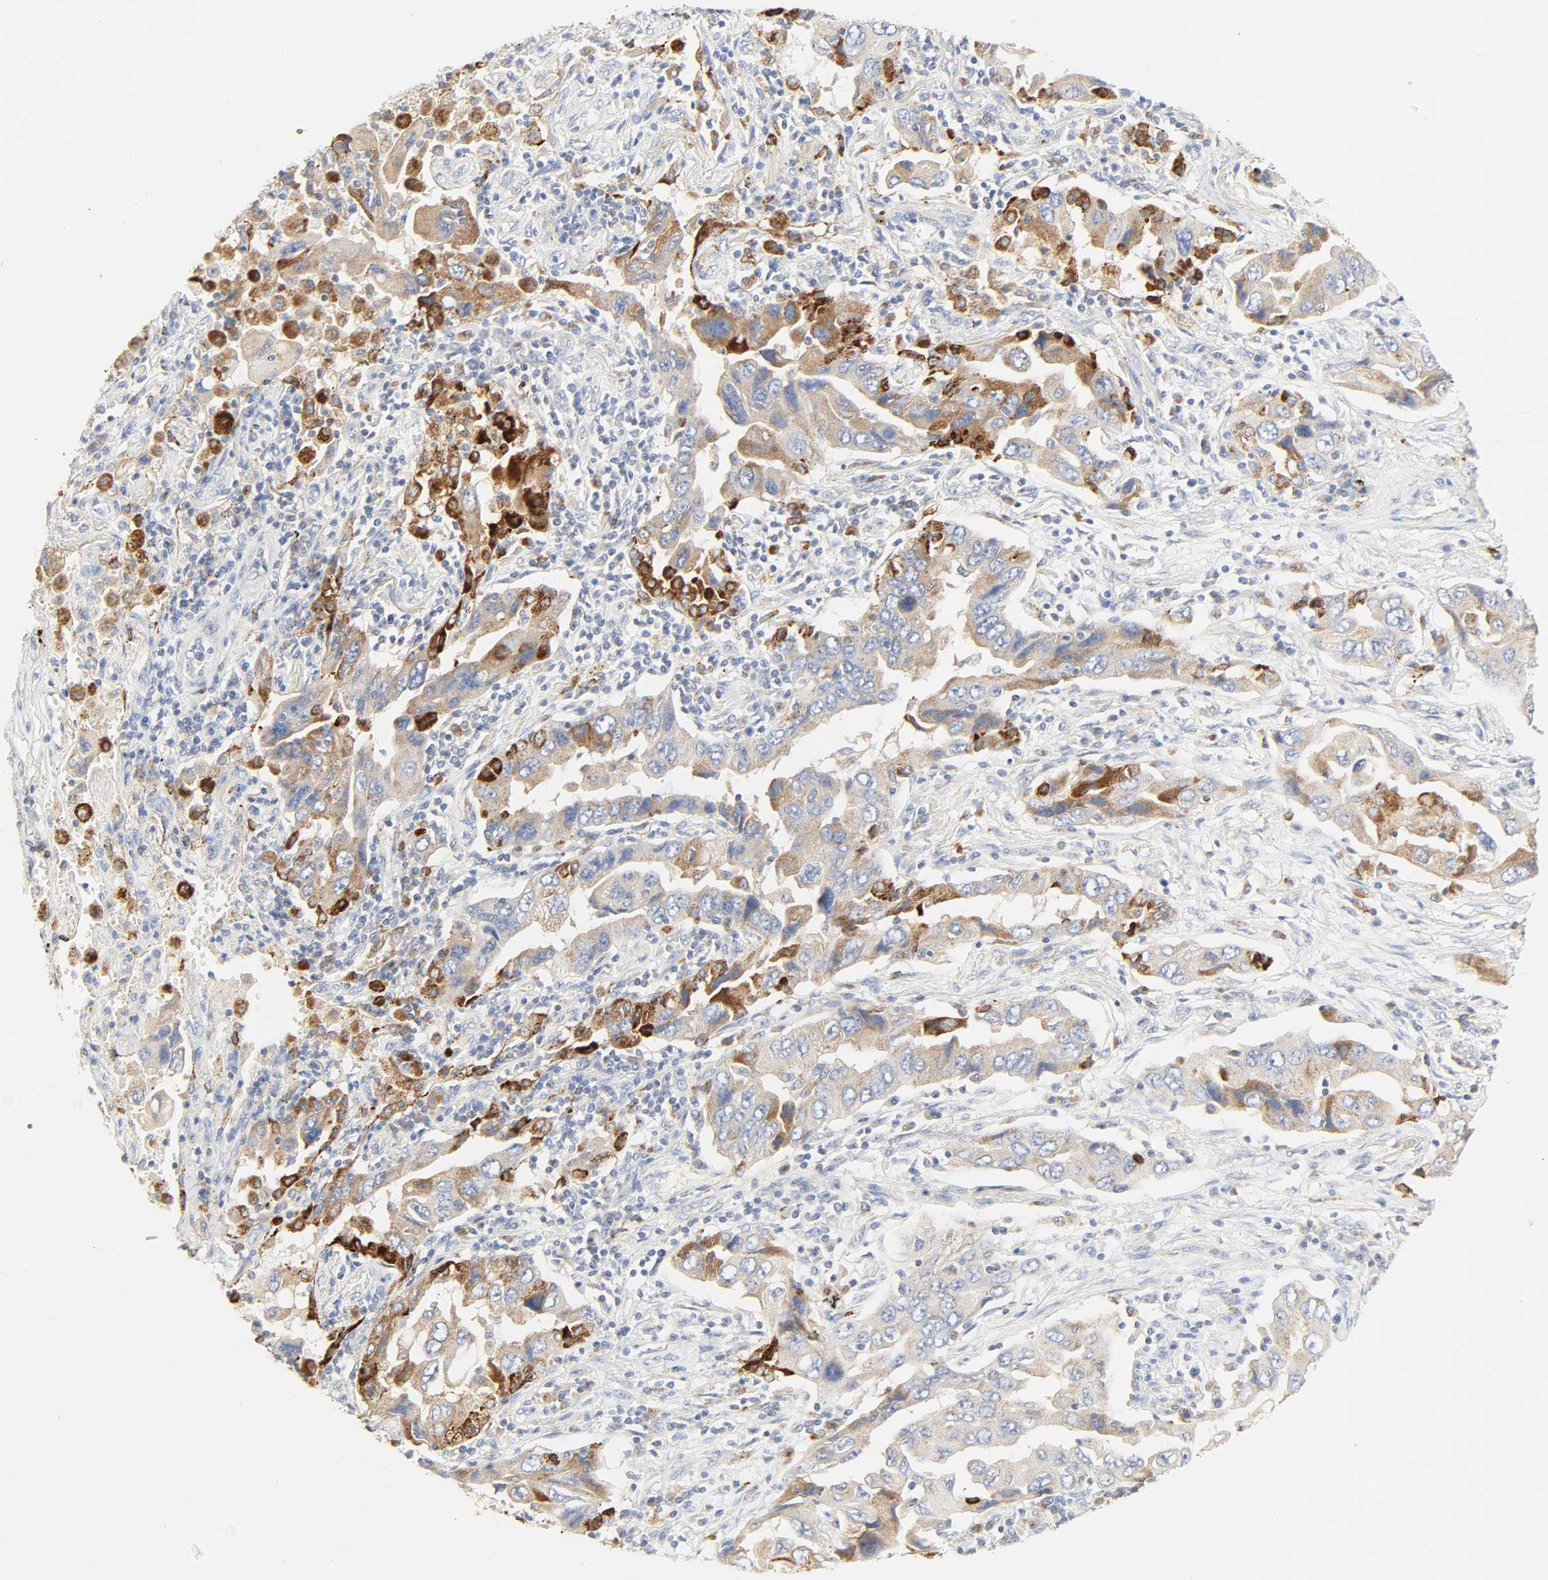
{"staining": {"intensity": "strong", "quantity": "25%-75%", "location": "cytoplasmic/membranous"}, "tissue": "lung cancer", "cell_type": "Tumor cells", "image_type": "cancer", "snomed": [{"axis": "morphology", "description": "Adenocarcinoma, NOS"}, {"axis": "topography", "description": "Lung"}], "caption": "Lung cancer (adenocarcinoma) stained with immunohistochemistry (IHC) shows strong cytoplasmic/membranous expression in approximately 25%-75% of tumor cells.", "gene": "CAMK2A", "patient": {"sex": "female", "age": 65}}